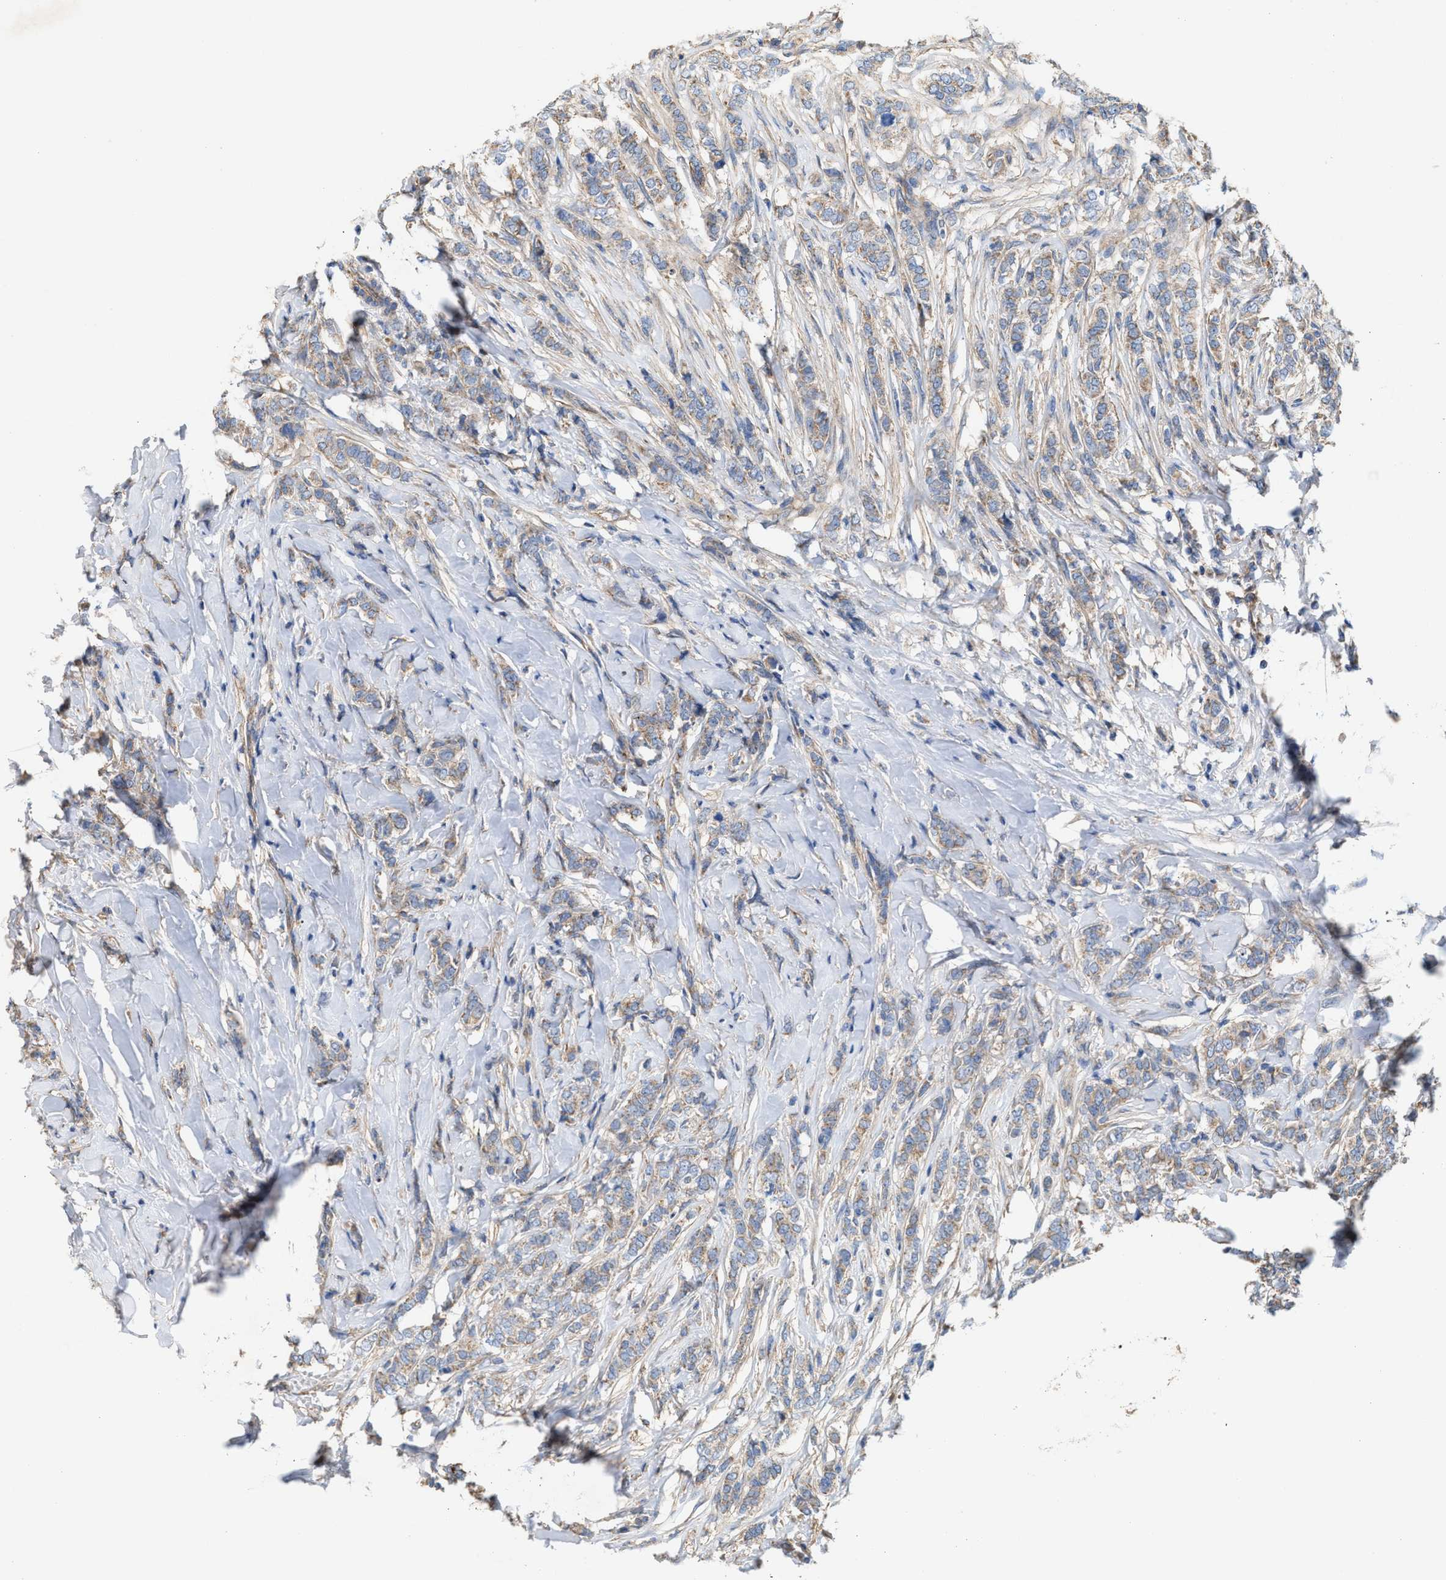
{"staining": {"intensity": "weak", "quantity": ">75%", "location": "cytoplasmic/membranous"}, "tissue": "breast cancer", "cell_type": "Tumor cells", "image_type": "cancer", "snomed": [{"axis": "morphology", "description": "Lobular carcinoma"}, {"axis": "topography", "description": "Skin"}, {"axis": "topography", "description": "Breast"}], "caption": "A low amount of weak cytoplasmic/membranous staining is present in approximately >75% of tumor cells in breast cancer tissue. (DAB IHC, brown staining for protein, blue staining for nuclei).", "gene": "OXSM", "patient": {"sex": "female", "age": 46}}